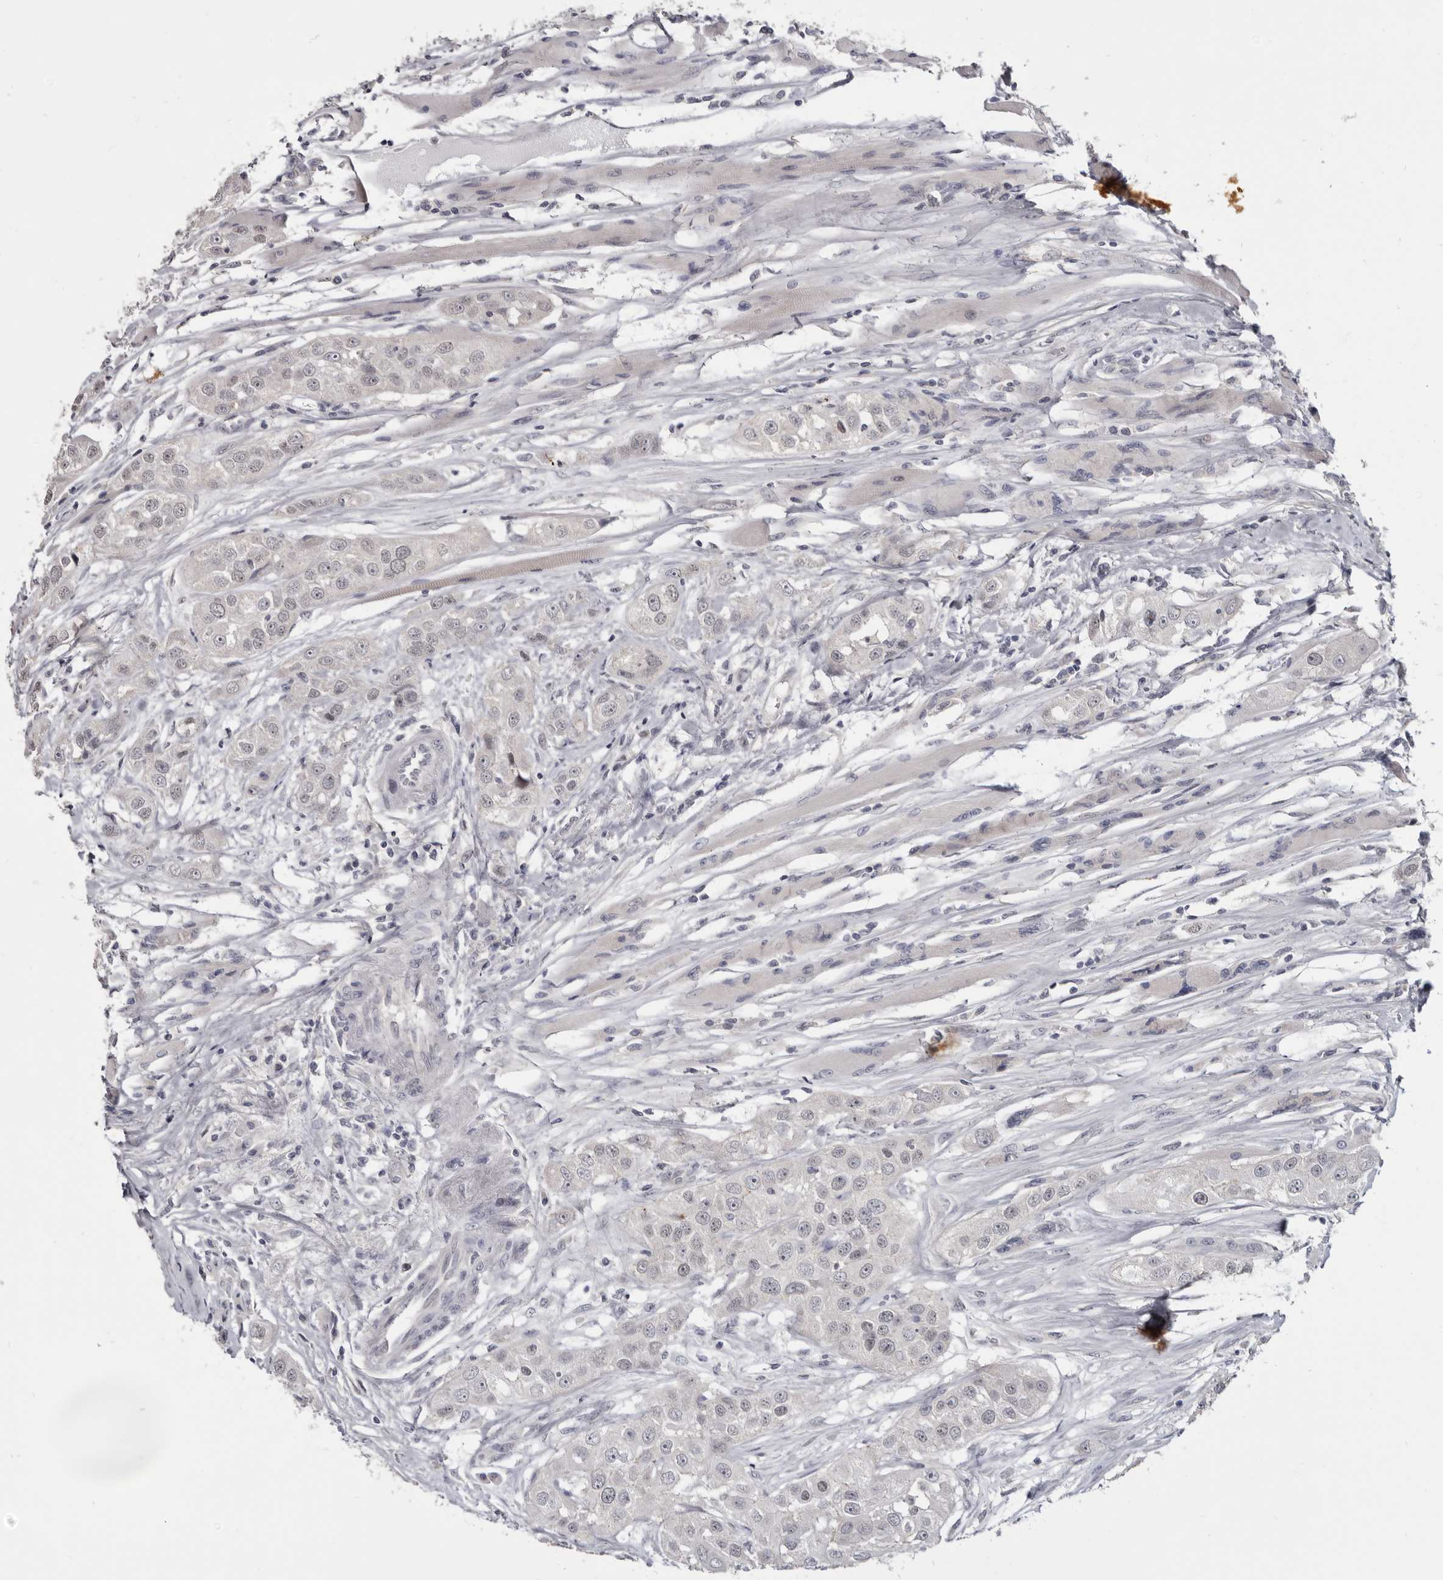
{"staining": {"intensity": "negative", "quantity": "none", "location": "none"}, "tissue": "head and neck cancer", "cell_type": "Tumor cells", "image_type": "cancer", "snomed": [{"axis": "morphology", "description": "Normal tissue, NOS"}, {"axis": "morphology", "description": "Squamous cell carcinoma, NOS"}, {"axis": "topography", "description": "Skeletal muscle"}, {"axis": "topography", "description": "Head-Neck"}], "caption": "IHC micrograph of neoplastic tissue: head and neck squamous cell carcinoma stained with DAB demonstrates no significant protein staining in tumor cells.", "gene": "CGN", "patient": {"sex": "male", "age": 51}}